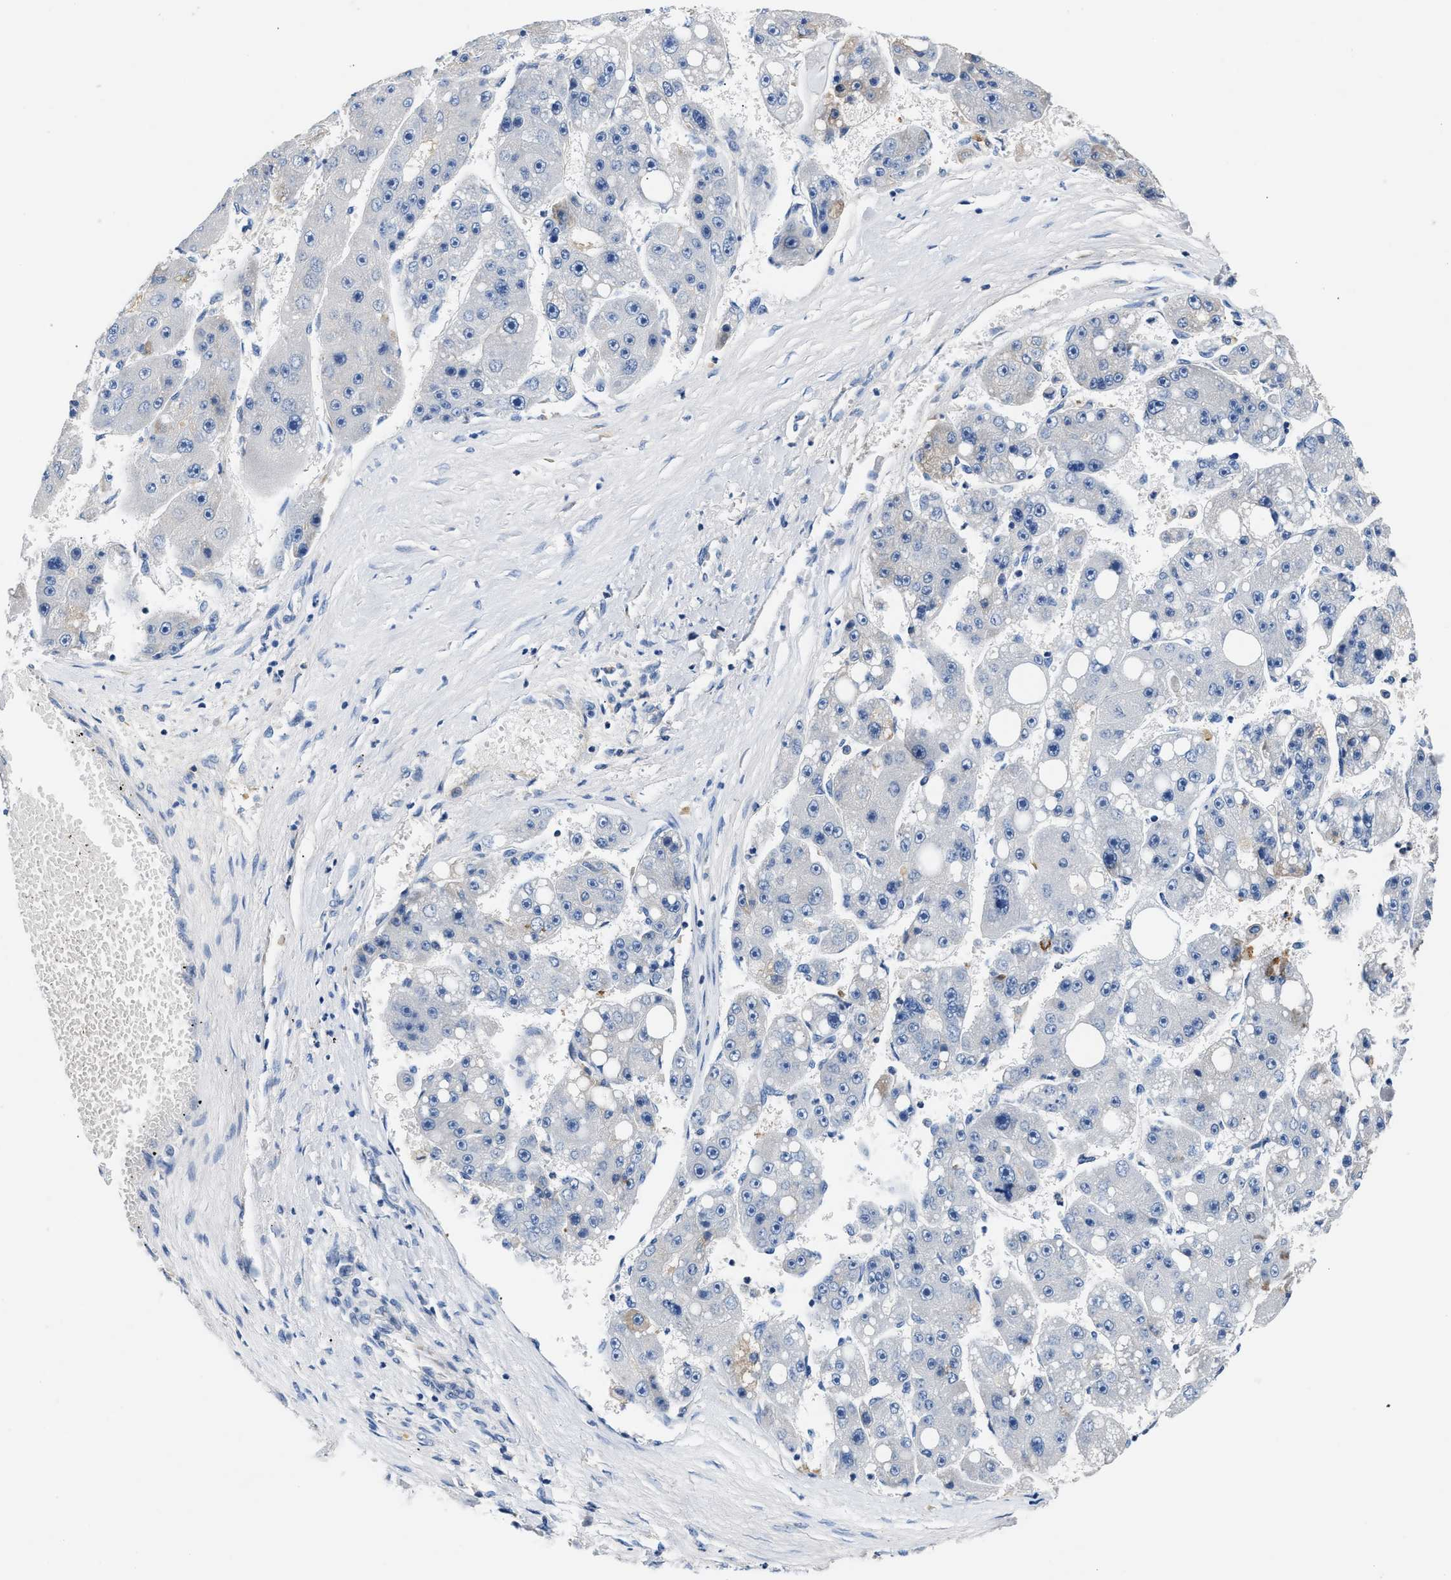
{"staining": {"intensity": "negative", "quantity": "none", "location": "none"}, "tissue": "liver cancer", "cell_type": "Tumor cells", "image_type": "cancer", "snomed": [{"axis": "morphology", "description": "Carcinoma, Hepatocellular, NOS"}, {"axis": "topography", "description": "Liver"}], "caption": "This is a micrograph of IHC staining of liver cancer, which shows no expression in tumor cells.", "gene": "TUT7", "patient": {"sex": "female", "age": 61}}